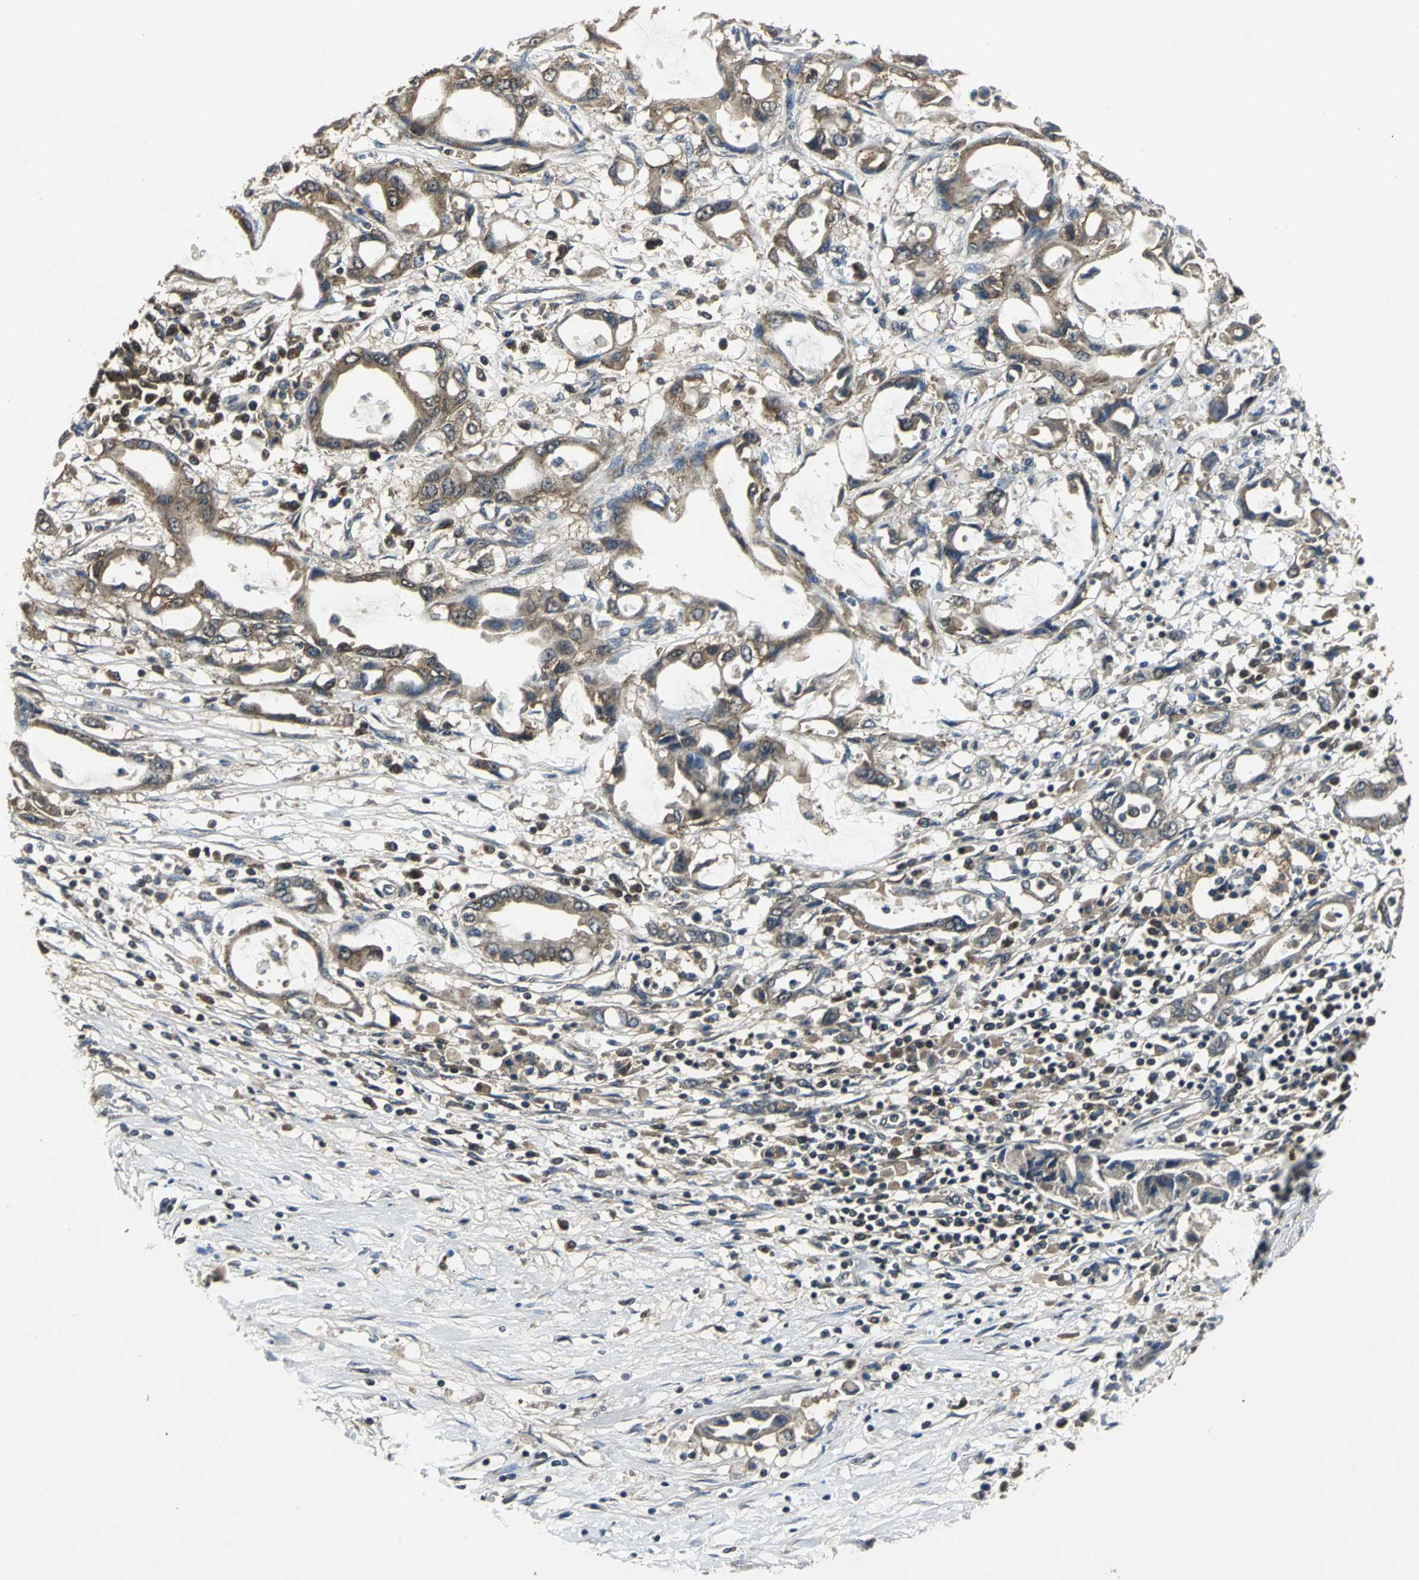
{"staining": {"intensity": "moderate", "quantity": ">75%", "location": "cytoplasmic/membranous"}, "tissue": "pancreatic cancer", "cell_type": "Tumor cells", "image_type": "cancer", "snomed": [{"axis": "morphology", "description": "Adenocarcinoma, NOS"}, {"axis": "topography", "description": "Pancreas"}], "caption": "Protein expression analysis of human pancreatic cancer reveals moderate cytoplasmic/membranous expression in about >75% of tumor cells. Nuclei are stained in blue.", "gene": "IRF3", "patient": {"sex": "female", "age": 57}}